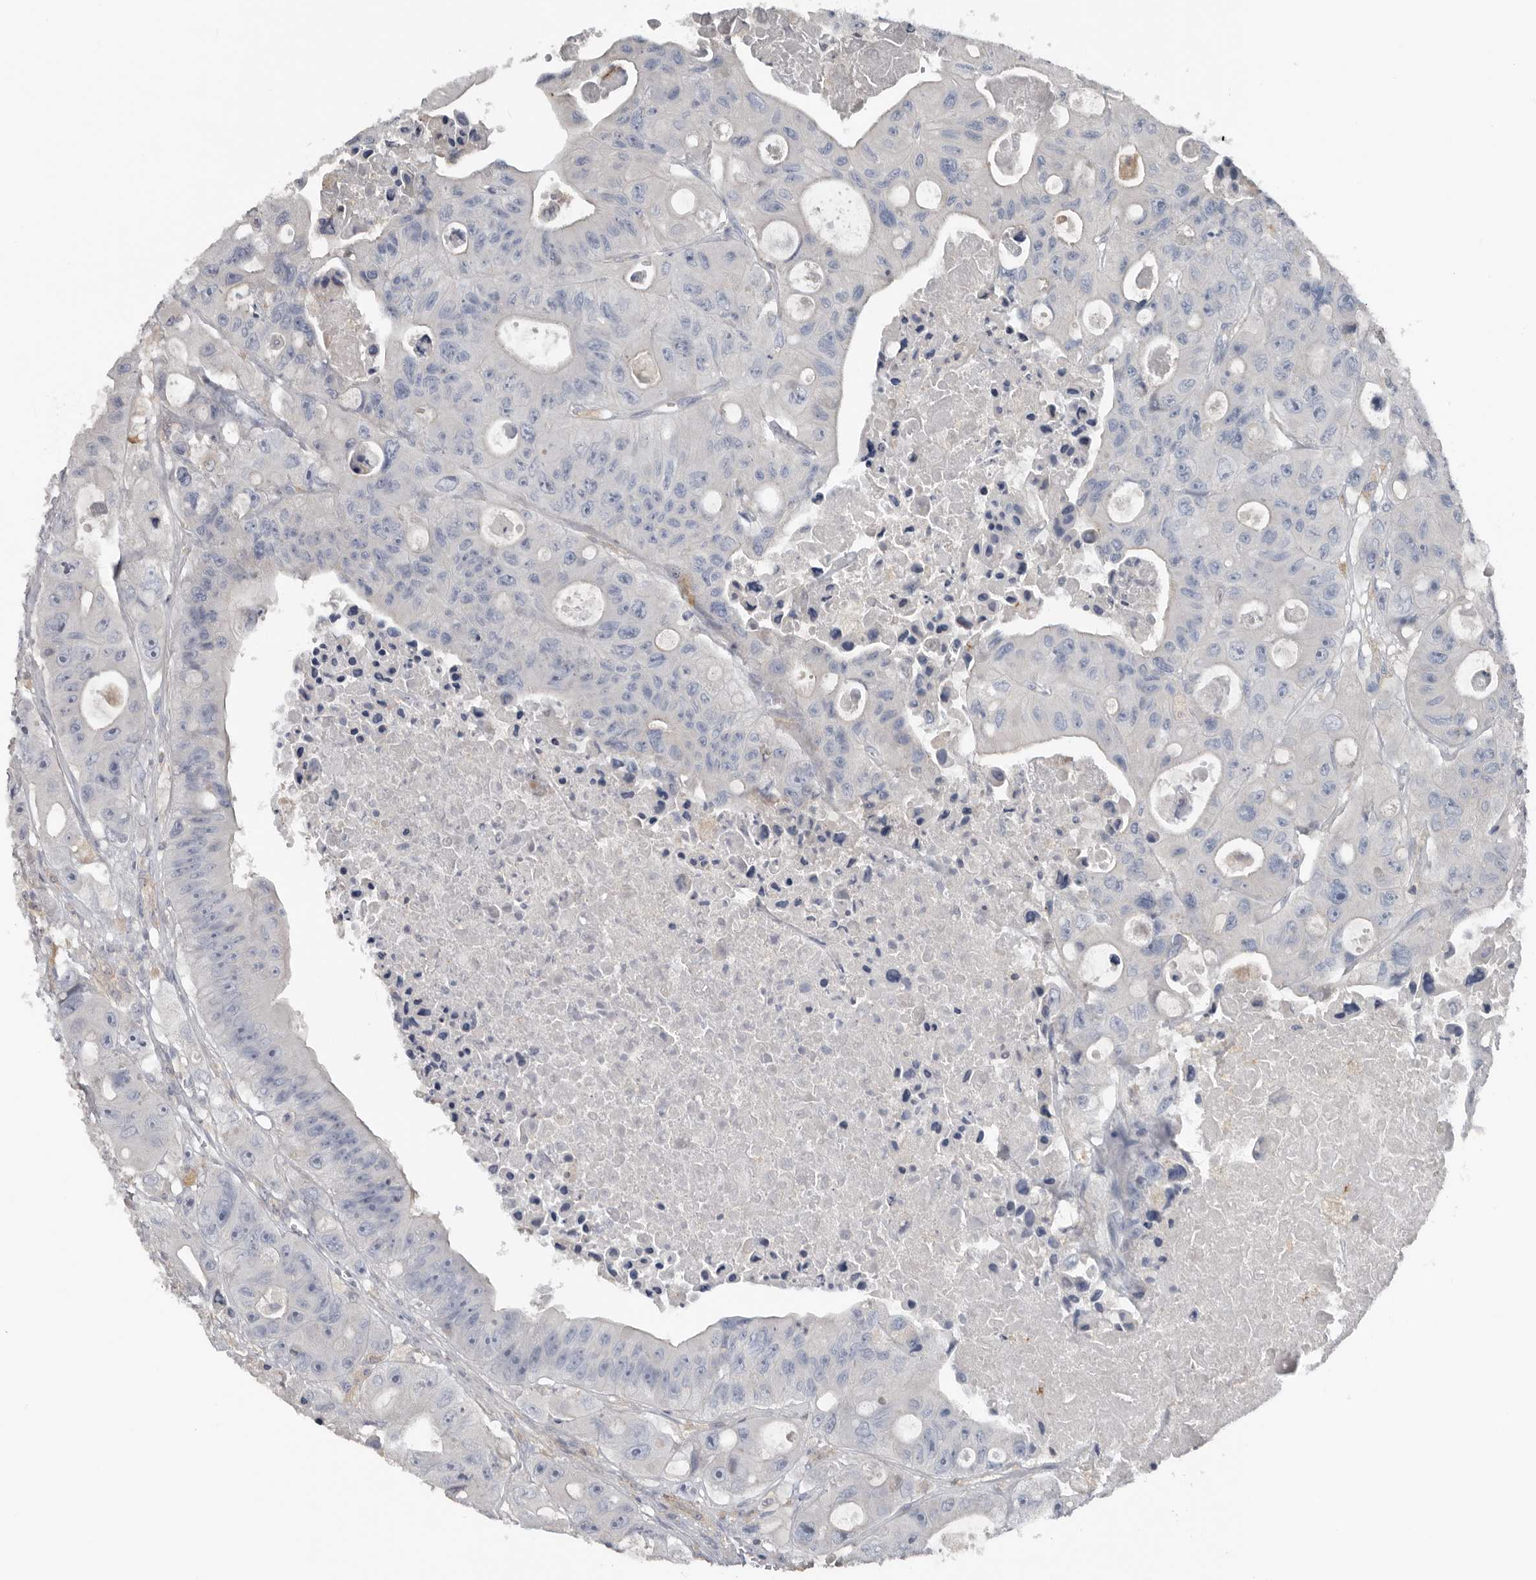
{"staining": {"intensity": "negative", "quantity": "none", "location": "none"}, "tissue": "colorectal cancer", "cell_type": "Tumor cells", "image_type": "cancer", "snomed": [{"axis": "morphology", "description": "Adenocarcinoma, NOS"}, {"axis": "topography", "description": "Colon"}], "caption": "Immunohistochemical staining of human colorectal adenocarcinoma reveals no significant staining in tumor cells.", "gene": "FABP7", "patient": {"sex": "female", "age": 46}}